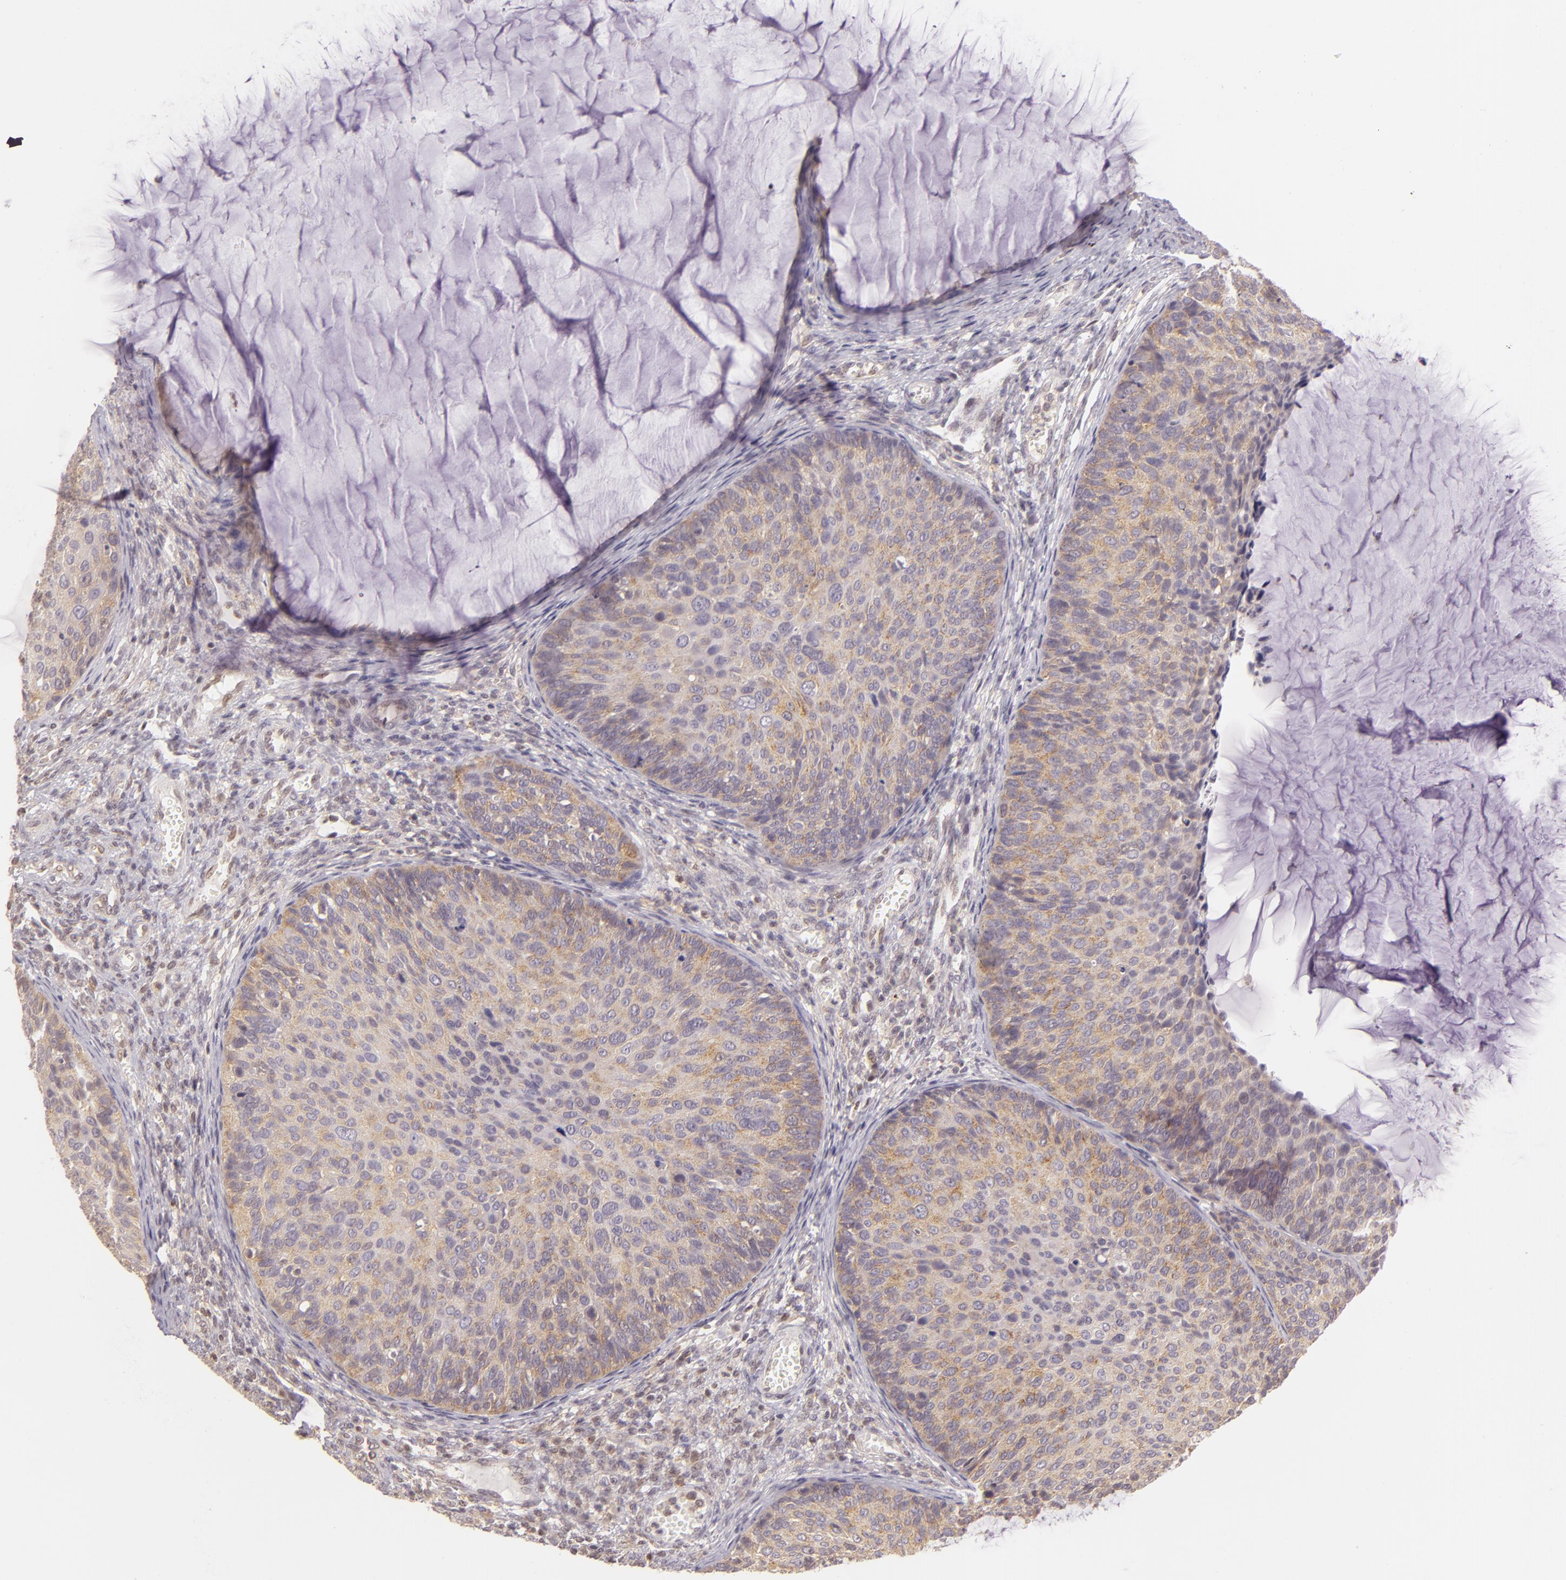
{"staining": {"intensity": "weak", "quantity": "25%-75%", "location": "cytoplasmic/membranous"}, "tissue": "cervical cancer", "cell_type": "Tumor cells", "image_type": "cancer", "snomed": [{"axis": "morphology", "description": "Squamous cell carcinoma, NOS"}, {"axis": "topography", "description": "Cervix"}], "caption": "A photomicrograph of human cervical cancer (squamous cell carcinoma) stained for a protein exhibits weak cytoplasmic/membranous brown staining in tumor cells.", "gene": "IMPDH1", "patient": {"sex": "female", "age": 36}}